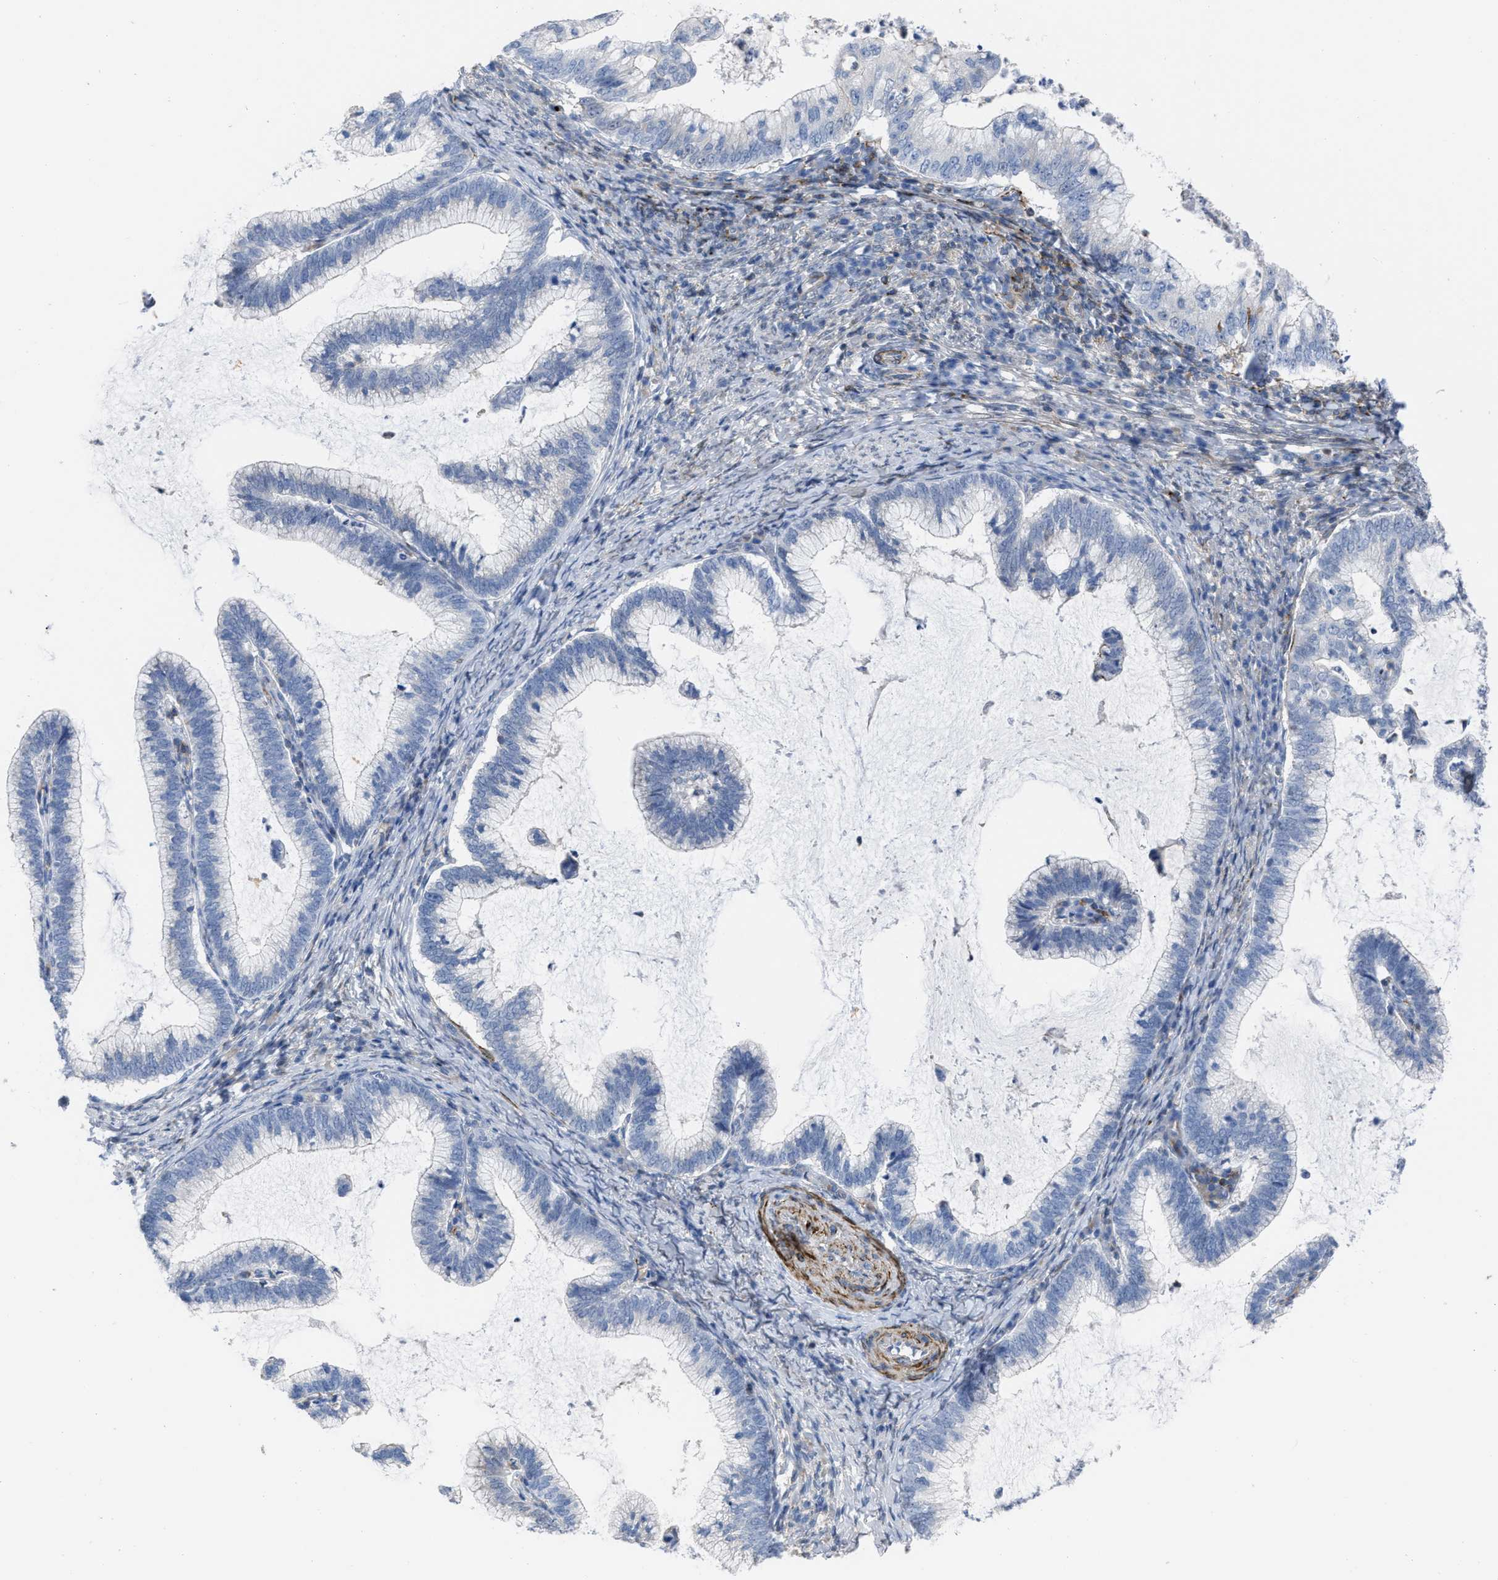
{"staining": {"intensity": "negative", "quantity": "none", "location": "none"}, "tissue": "cervical cancer", "cell_type": "Tumor cells", "image_type": "cancer", "snomed": [{"axis": "morphology", "description": "Adenocarcinoma, NOS"}, {"axis": "topography", "description": "Cervix"}], "caption": "This is a photomicrograph of immunohistochemistry staining of cervical cancer (adenocarcinoma), which shows no staining in tumor cells.", "gene": "PRMT2", "patient": {"sex": "female", "age": 36}}